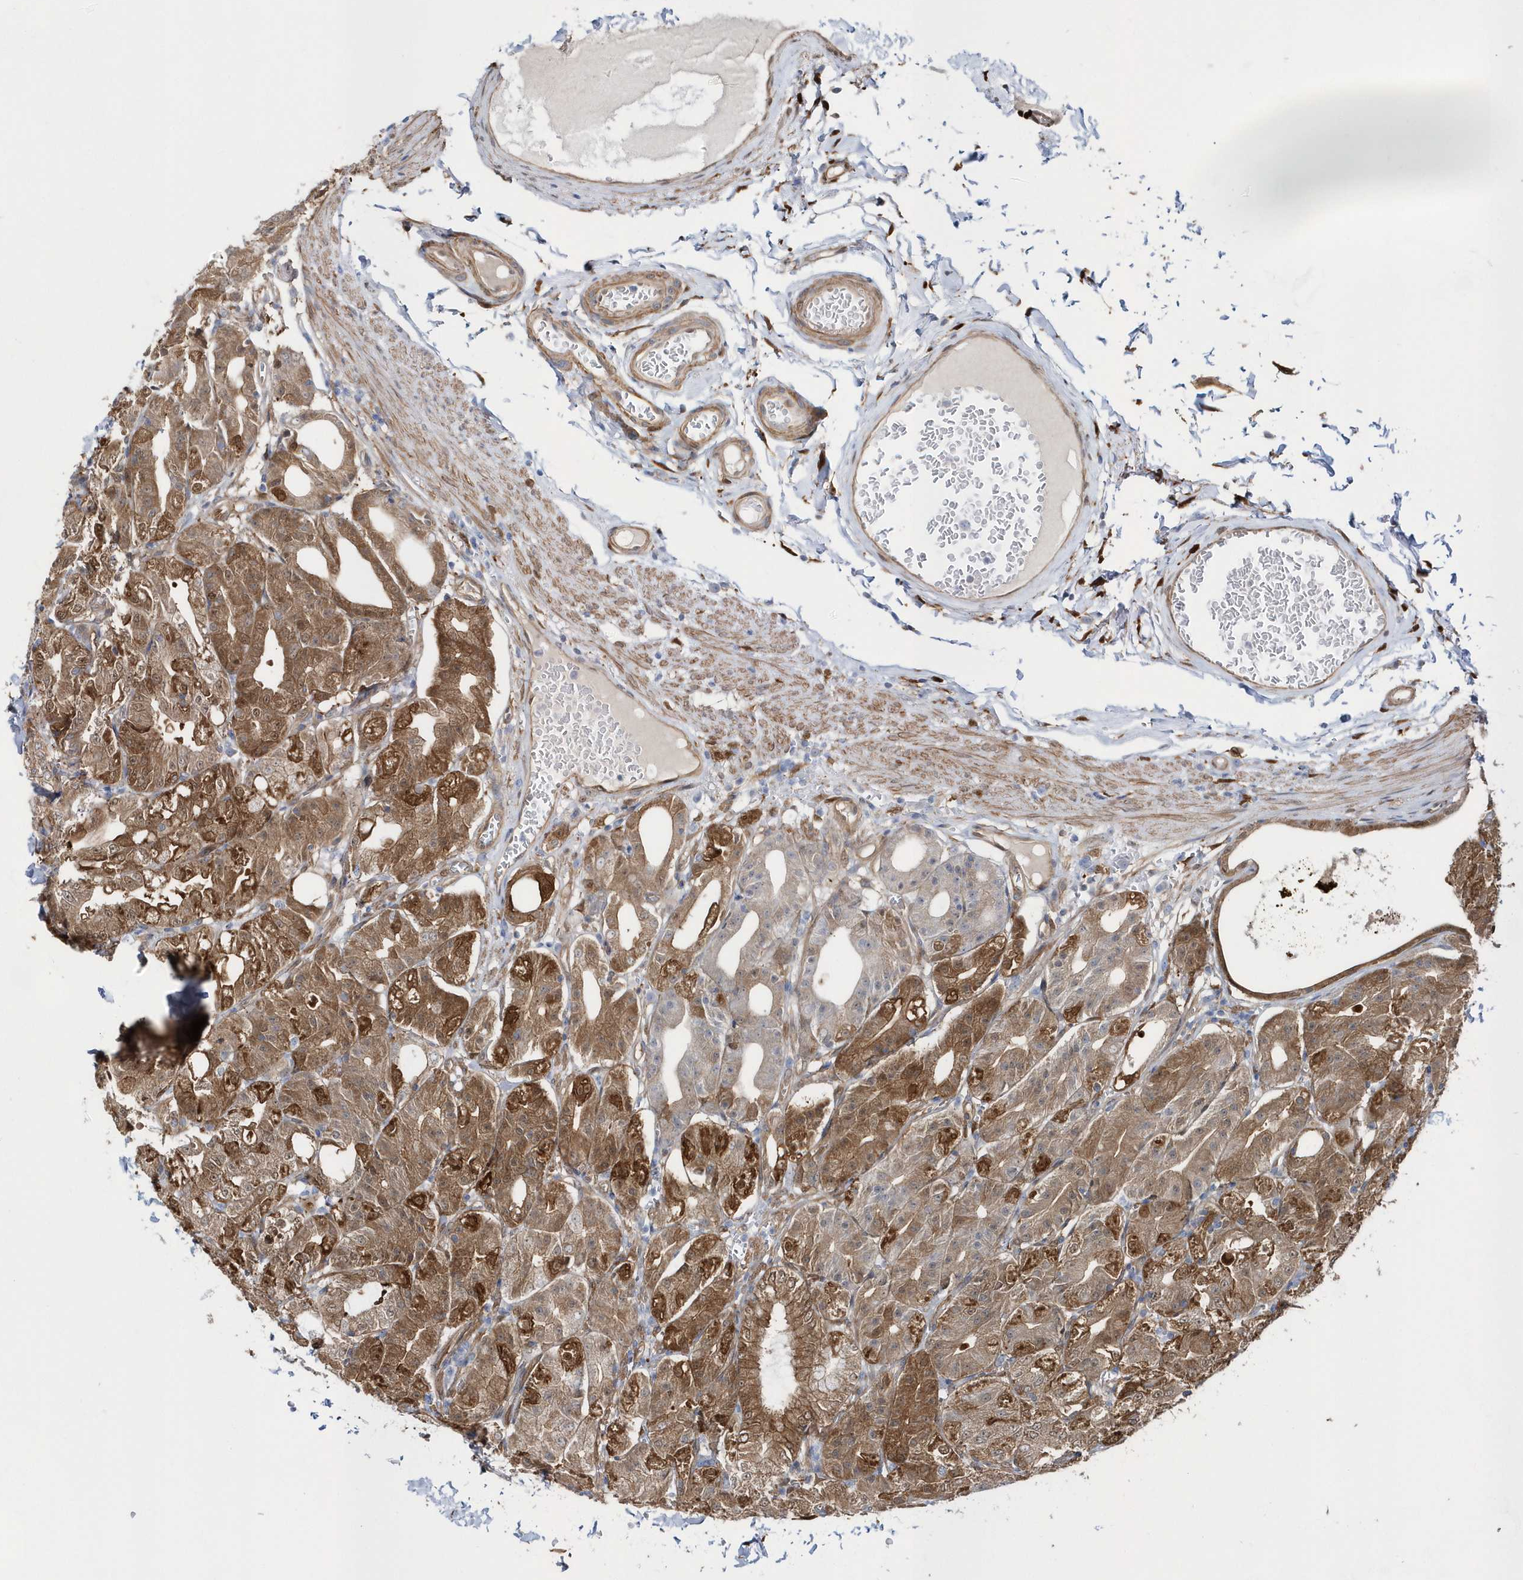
{"staining": {"intensity": "strong", "quantity": ">75%", "location": "cytoplasmic/membranous"}, "tissue": "stomach", "cell_type": "Glandular cells", "image_type": "normal", "snomed": [{"axis": "morphology", "description": "Normal tissue, NOS"}, {"axis": "topography", "description": "Stomach, lower"}], "caption": "Benign stomach exhibits strong cytoplasmic/membranous staining in about >75% of glandular cells The protein of interest is shown in brown color, while the nuclei are stained blue..", "gene": "BDH2", "patient": {"sex": "male", "age": 71}}